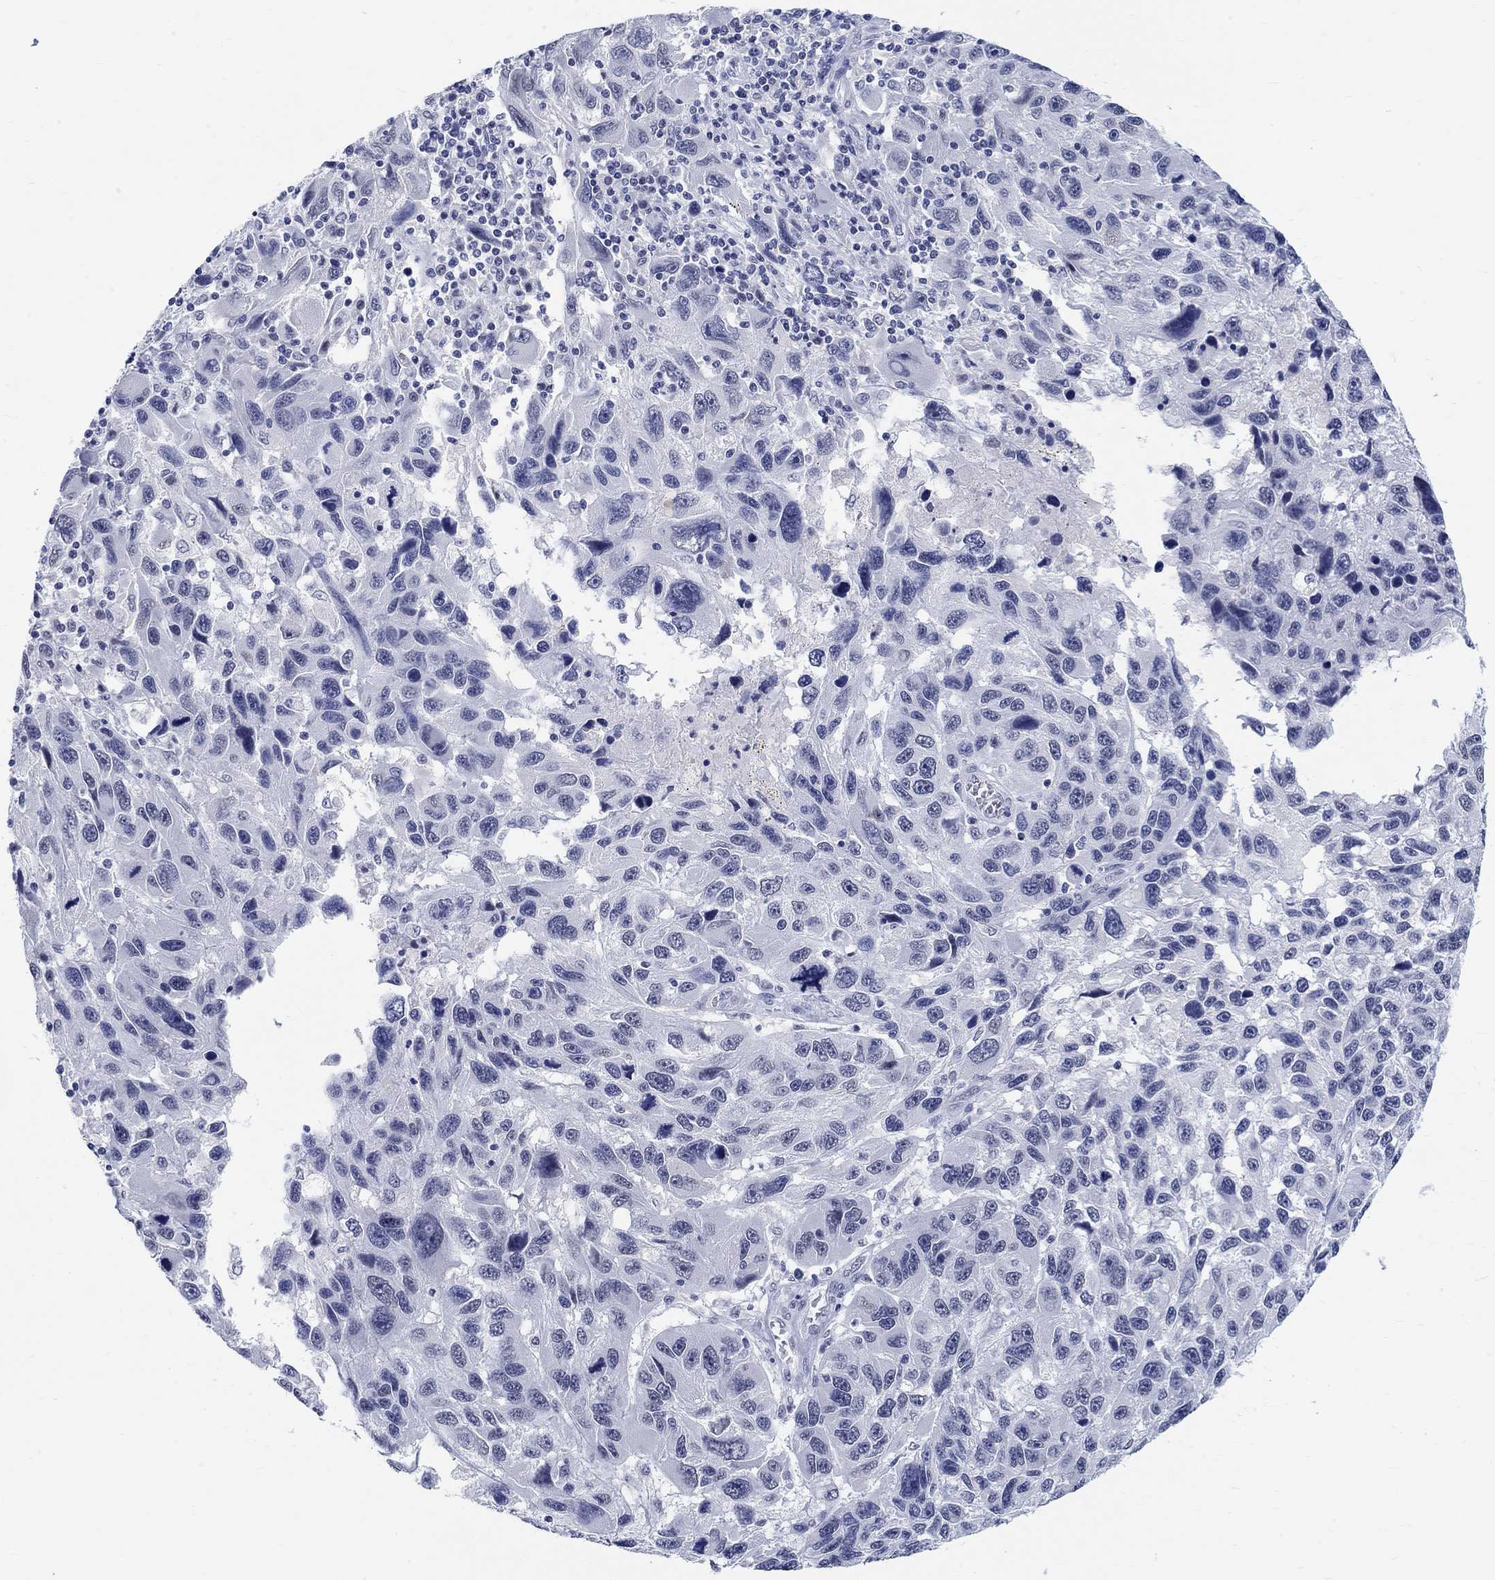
{"staining": {"intensity": "negative", "quantity": "none", "location": "none"}, "tissue": "melanoma", "cell_type": "Tumor cells", "image_type": "cancer", "snomed": [{"axis": "morphology", "description": "Malignant melanoma, NOS"}, {"axis": "topography", "description": "Skin"}], "caption": "A high-resolution photomicrograph shows IHC staining of malignant melanoma, which reveals no significant expression in tumor cells.", "gene": "ANKS1B", "patient": {"sex": "male", "age": 53}}